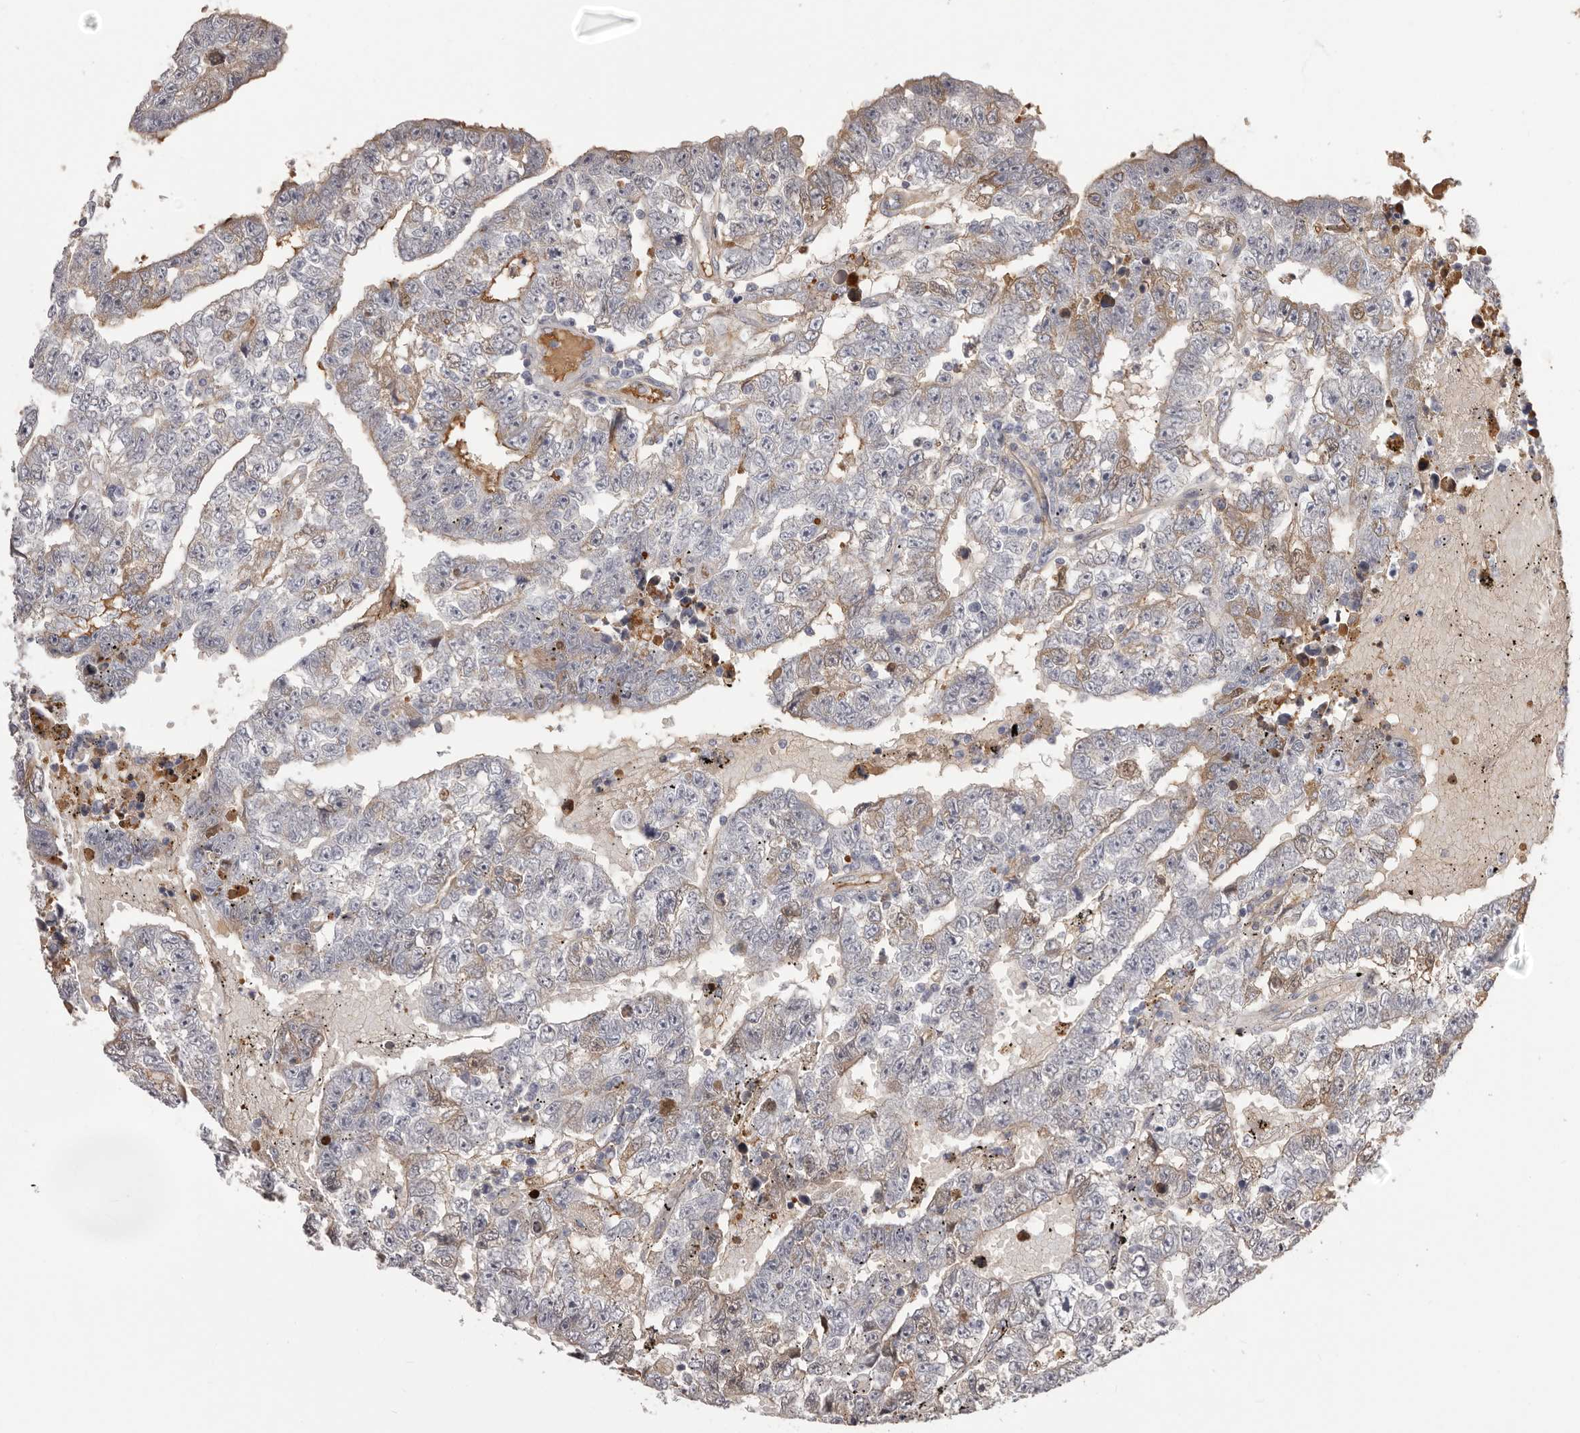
{"staining": {"intensity": "weak", "quantity": "<25%", "location": "cytoplasmic/membranous"}, "tissue": "testis cancer", "cell_type": "Tumor cells", "image_type": "cancer", "snomed": [{"axis": "morphology", "description": "Carcinoma, Embryonal, NOS"}, {"axis": "topography", "description": "Testis"}], "caption": "Immunohistochemistry micrograph of human testis cancer stained for a protein (brown), which displays no expression in tumor cells.", "gene": "OTUD3", "patient": {"sex": "male", "age": 25}}